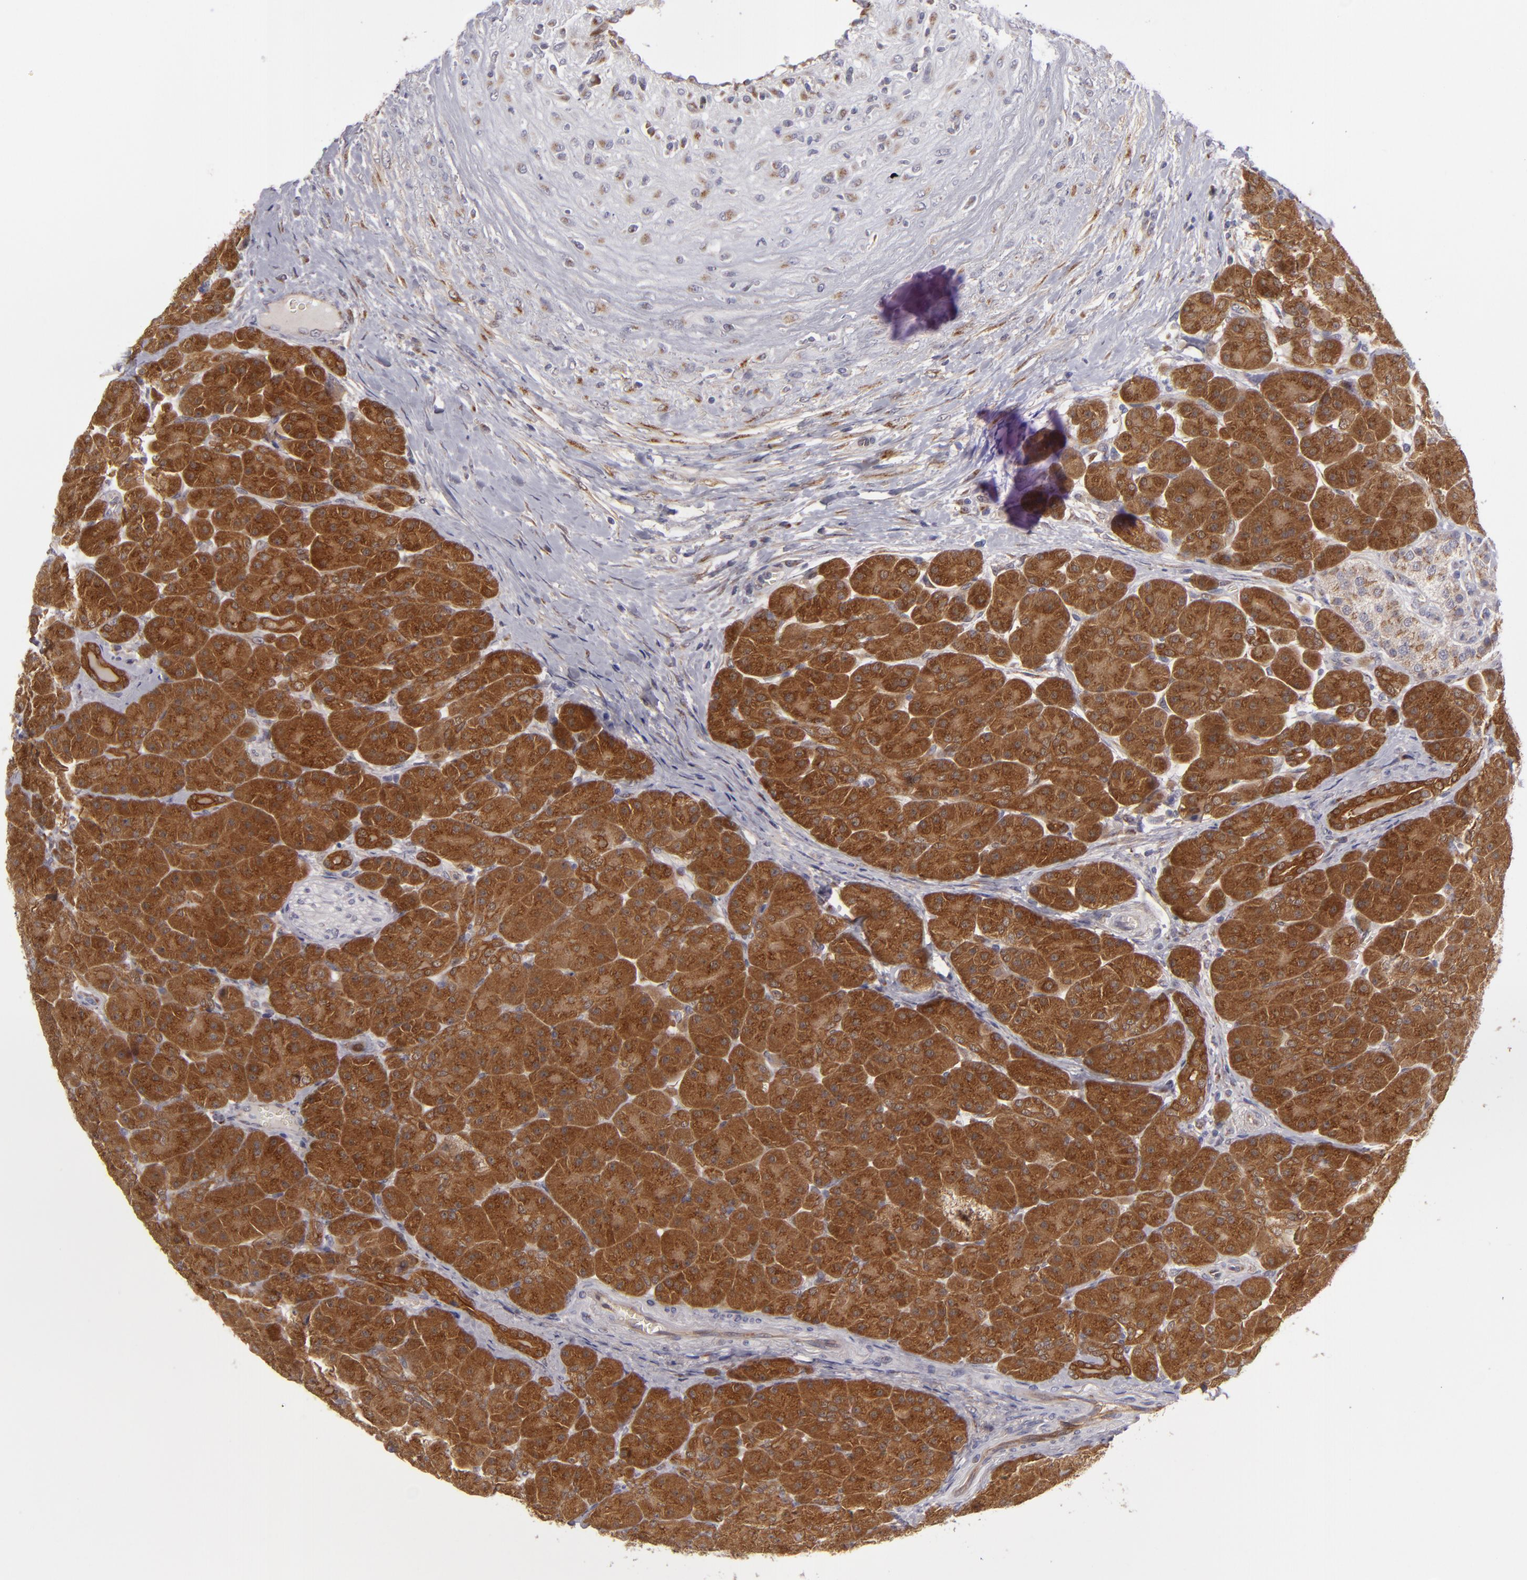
{"staining": {"intensity": "strong", "quantity": ">75%", "location": "cytoplasmic/membranous"}, "tissue": "pancreas", "cell_type": "Exocrine glandular cells", "image_type": "normal", "snomed": [{"axis": "morphology", "description": "Normal tissue, NOS"}, {"axis": "topography", "description": "Pancreas"}], "caption": "Strong cytoplasmic/membranous staining is seen in about >75% of exocrine glandular cells in benign pancreas. (DAB IHC, brown staining for protein, blue staining for nuclei).", "gene": "SH2D4A", "patient": {"sex": "male", "age": 66}}